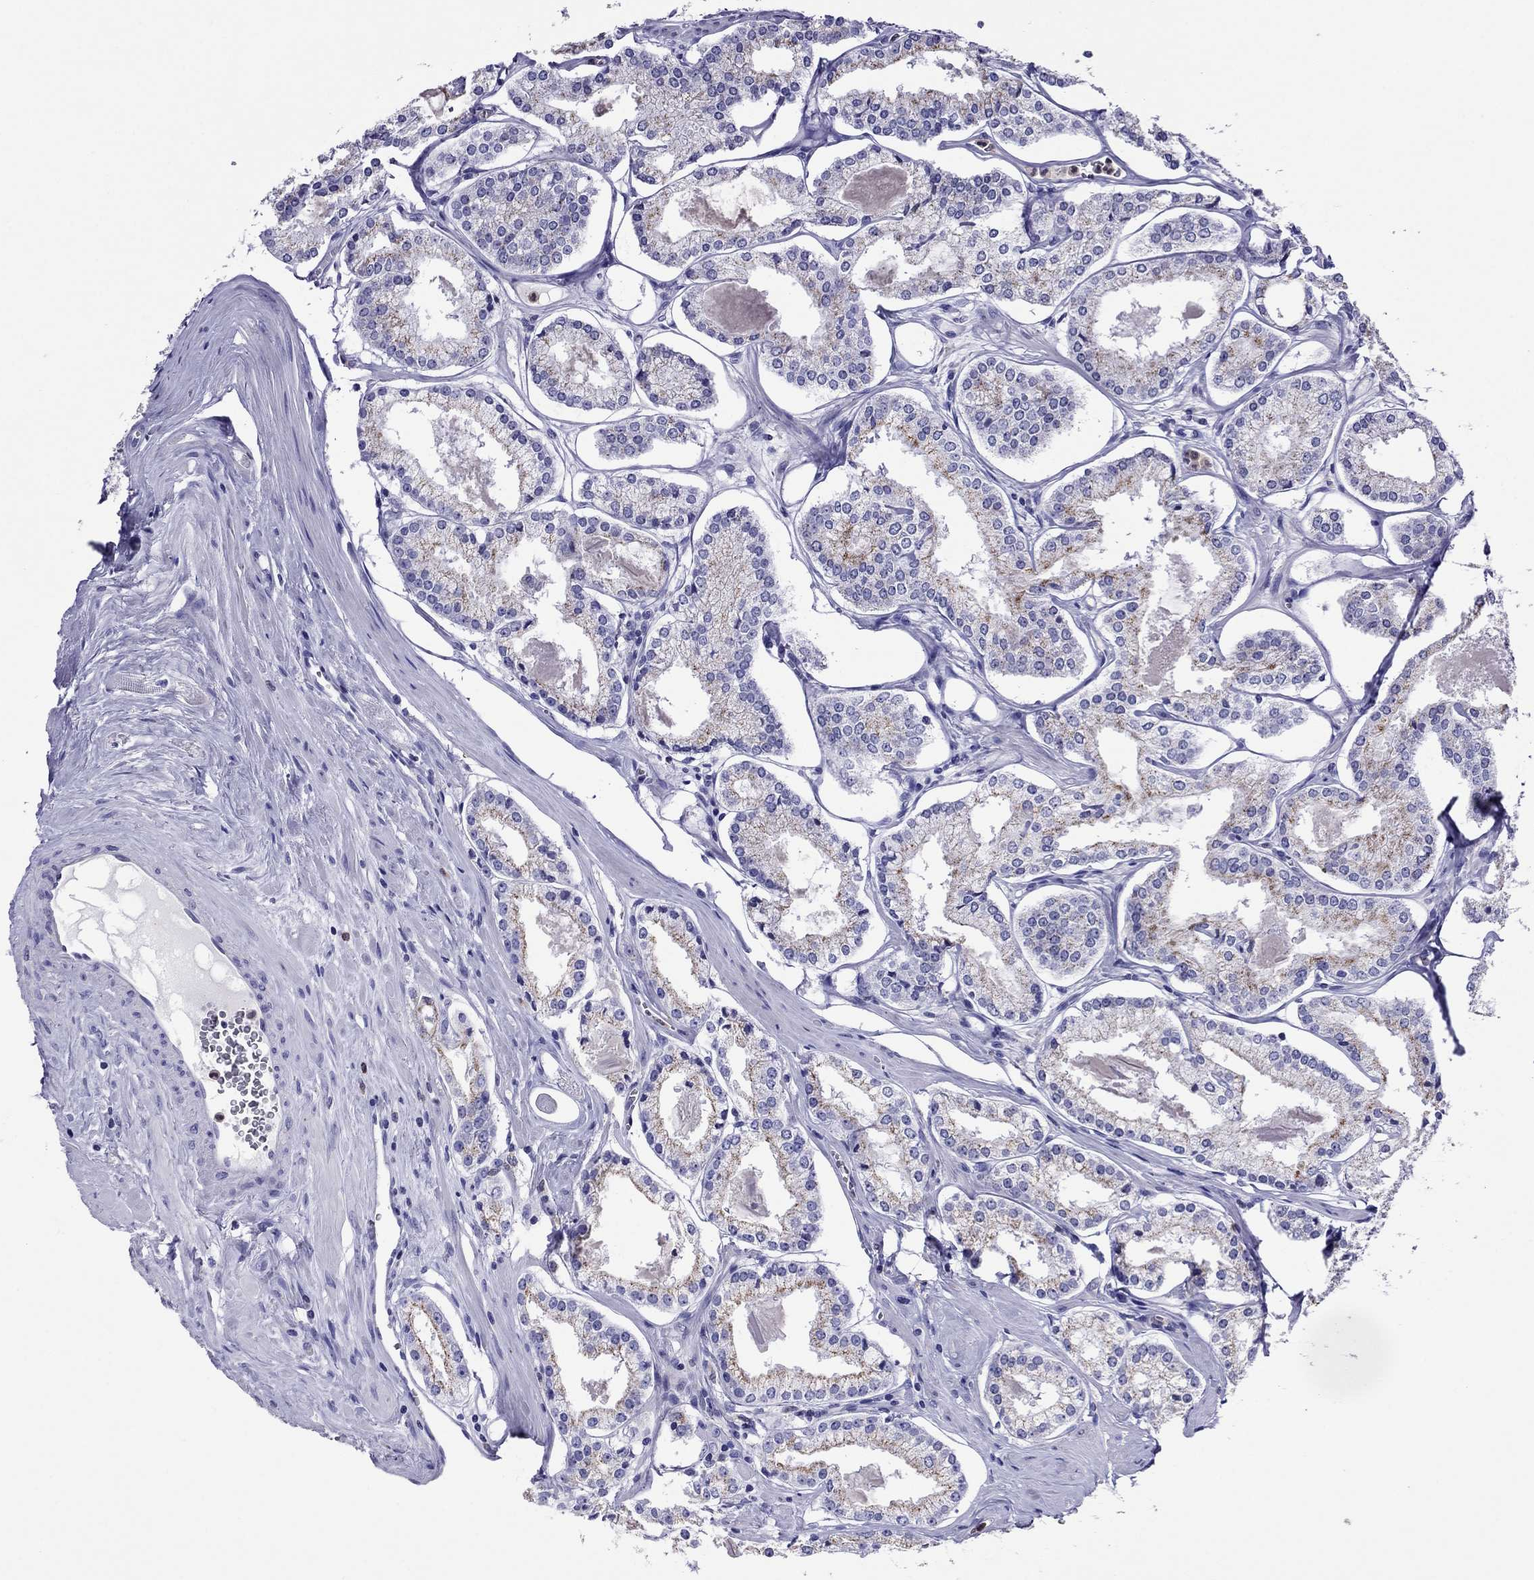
{"staining": {"intensity": "moderate", "quantity": "<25%", "location": "cytoplasmic/membranous"}, "tissue": "prostate cancer", "cell_type": "Tumor cells", "image_type": "cancer", "snomed": [{"axis": "morphology", "description": "Adenocarcinoma, NOS"}, {"axis": "topography", "description": "Prostate"}], "caption": "A histopathology image showing moderate cytoplasmic/membranous expression in approximately <25% of tumor cells in adenocarcinoma (prostate), as visualized by brown immunohistochemical staining.", "gene": "SCG2", "patient": {"sex": "male", "age": 72}}